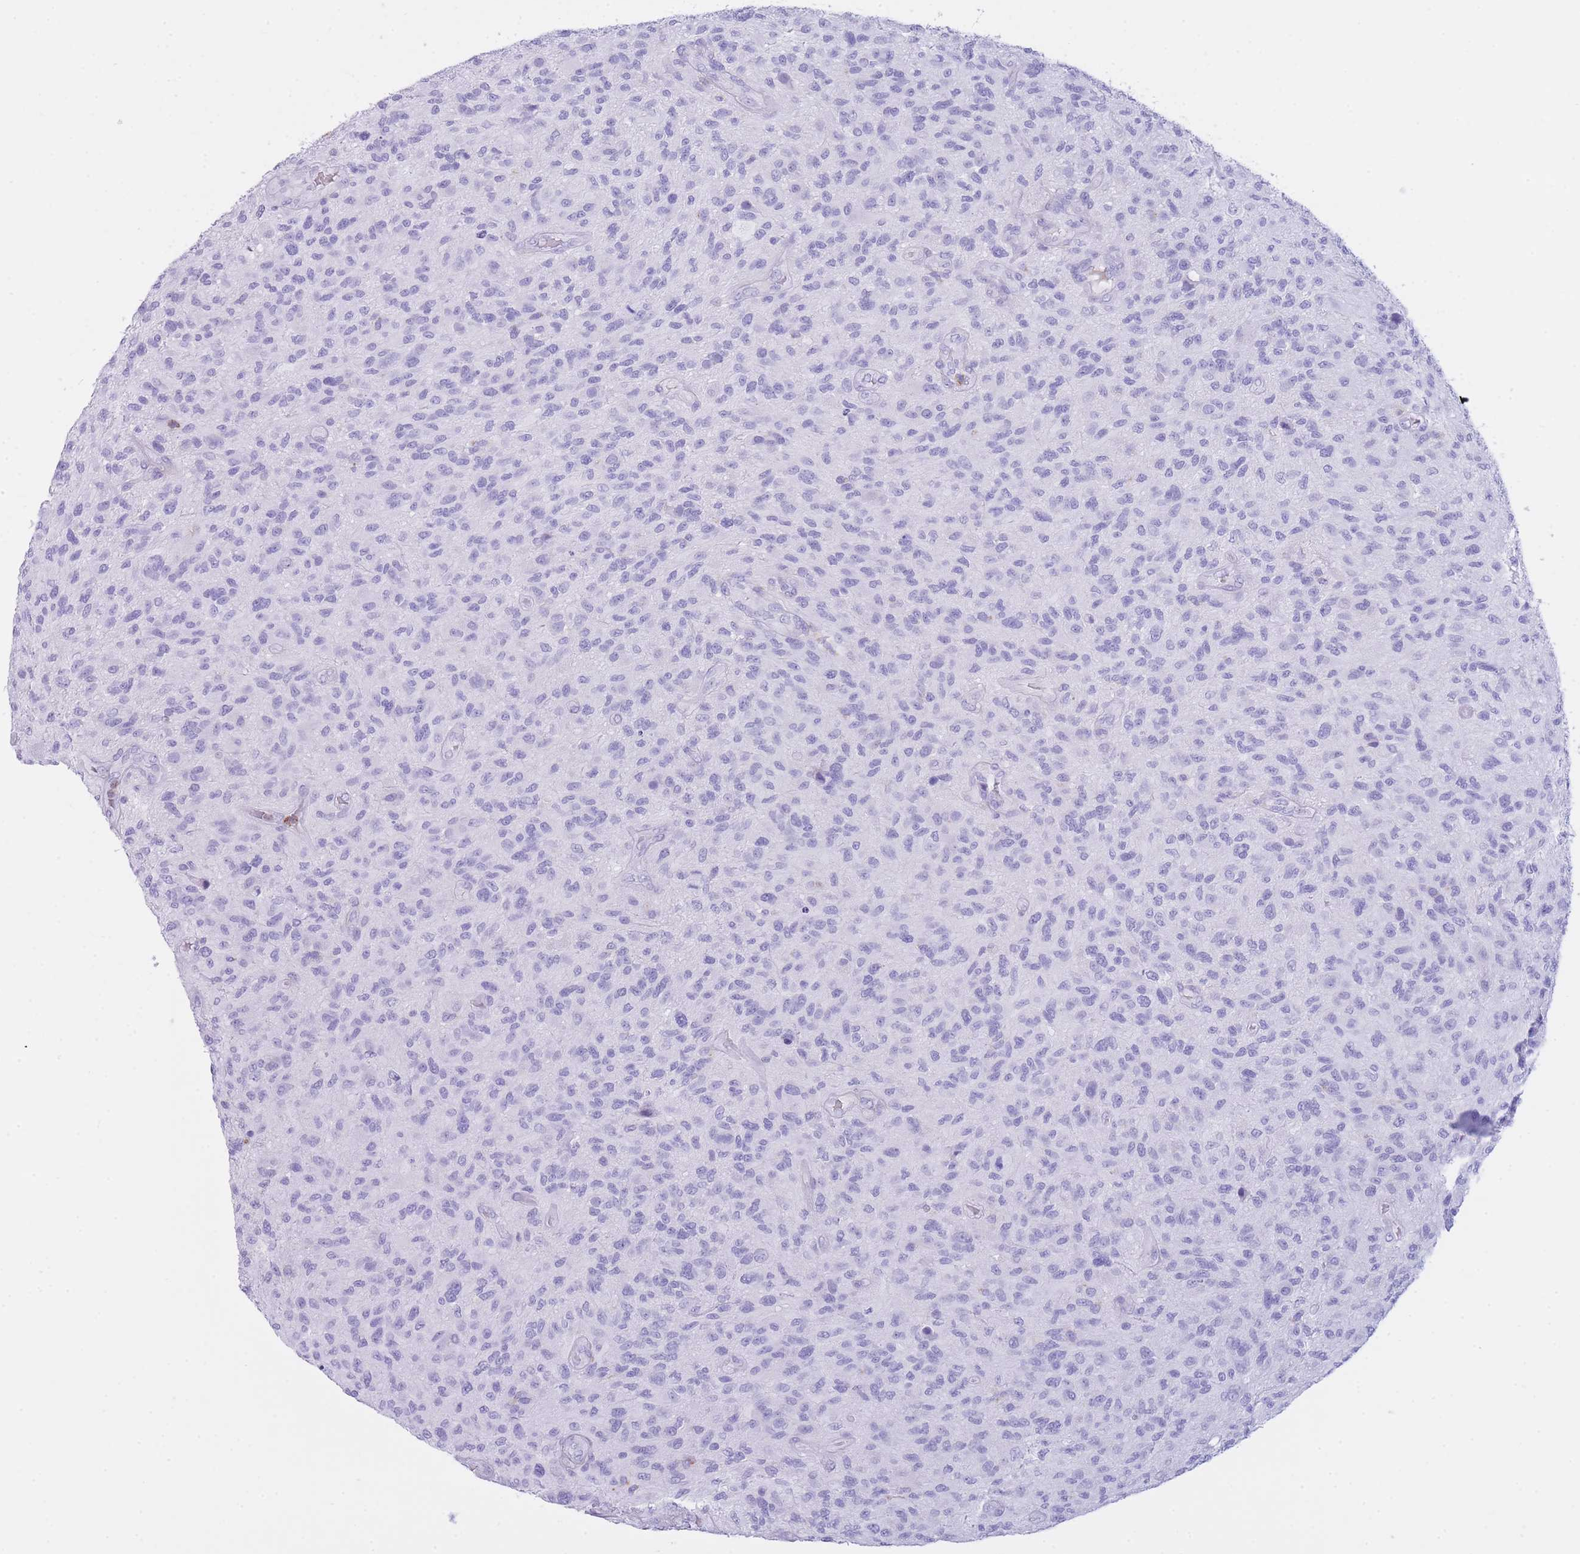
{"staining": {"intensity": "negative", "quantity": "none", "location": "none"}, "tissue": "glioma", "cell_type": "Tumor cells", "image_type": "cancer", "snomed": [{"axis": "morphology", "description": "Glioma, malignant, High grade"}, {"axis": "topography", "description": "Brain"}], "caption": "Glioma stained for a protein using IHC reveals no positivity tumor cells.", "gene": "PLBD1", "patient": {"sex": "male", "age": 47}}